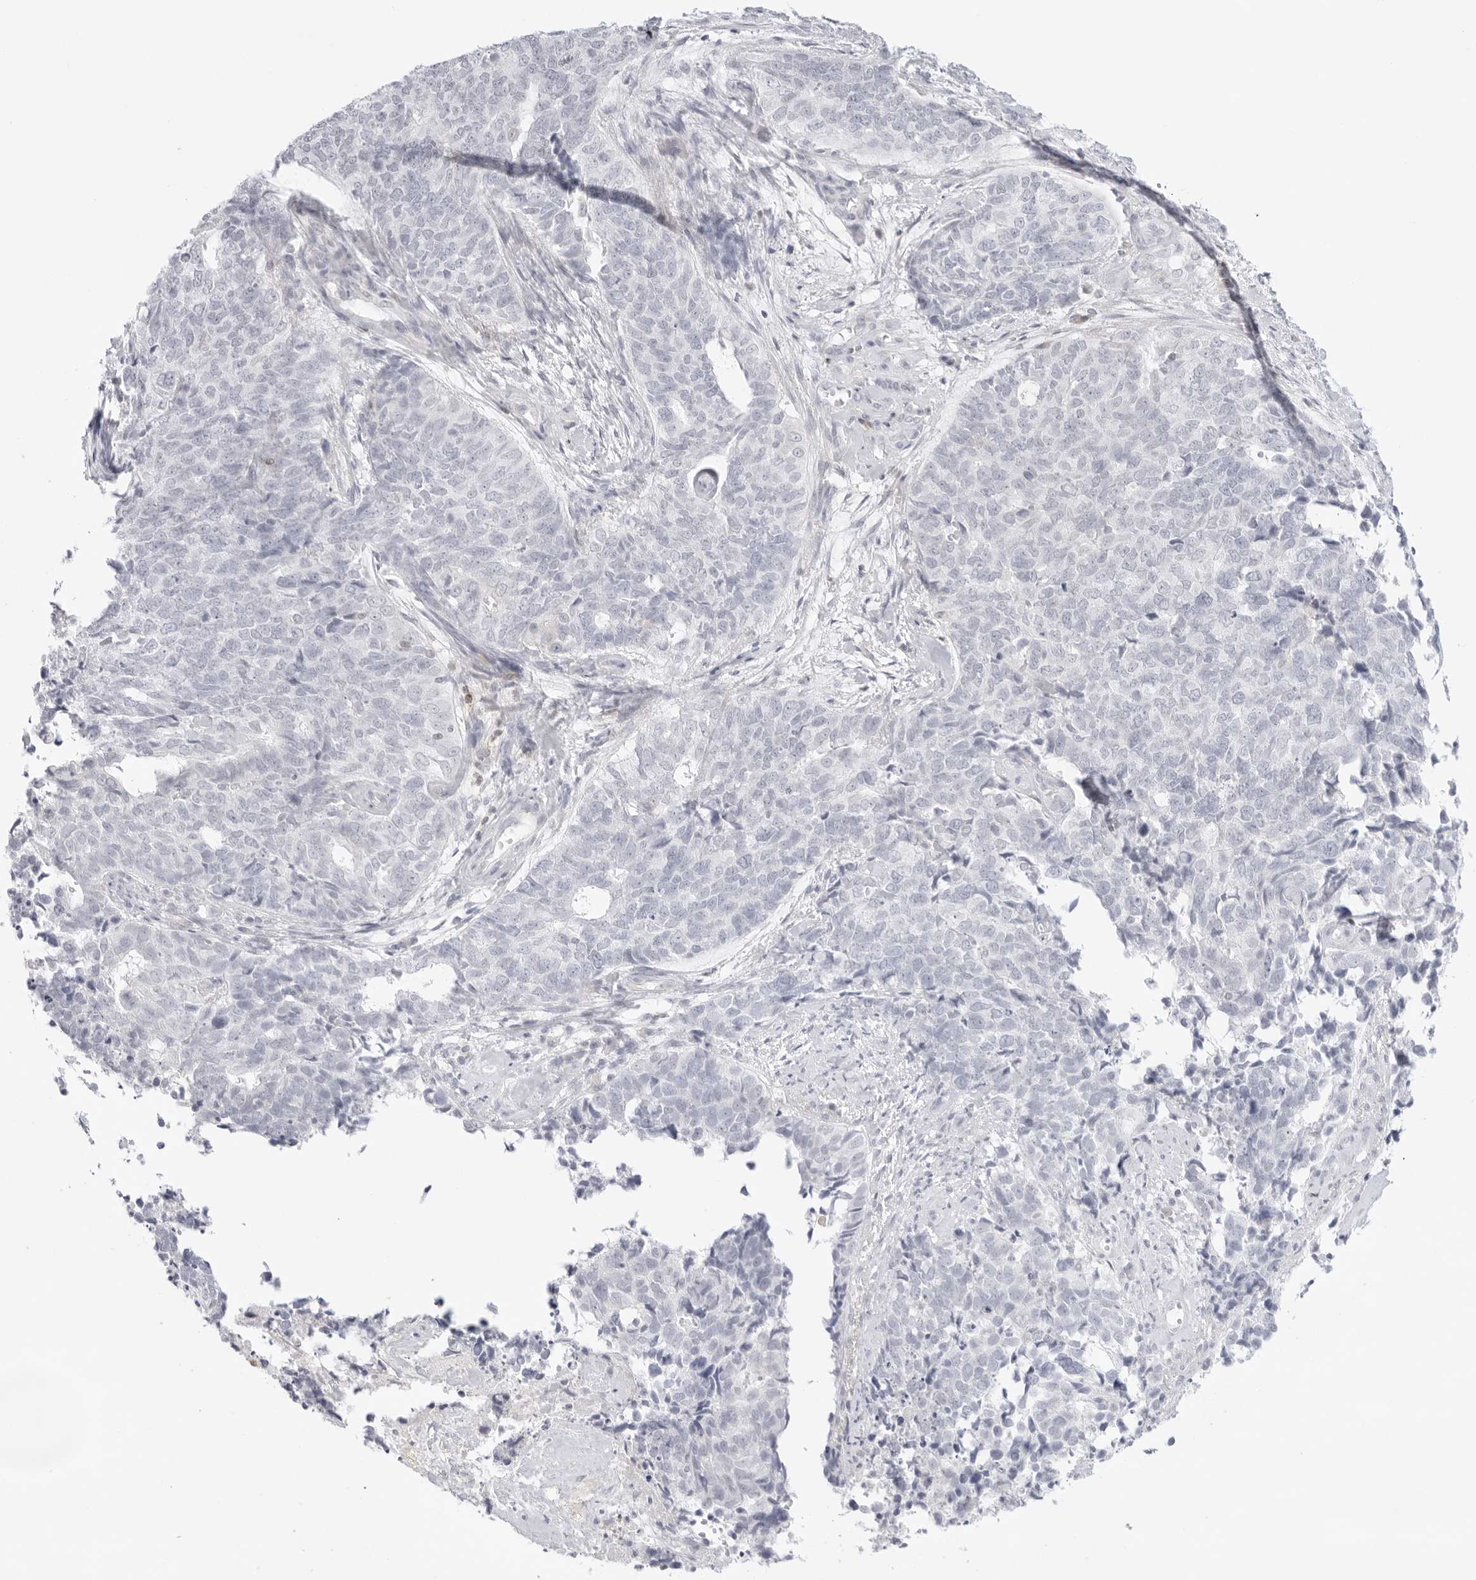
{"staining": {"intensity": "negative", "quantity": "none", "location": "none"}, "tissue": "cervical cancer", "cell_type": "Tumor cells", "image_type": "cancer", "snomed": [{"axis": "morphology", "description": "Squamous cell carcinoma, NOS"}, {"axis": "topography", "description": "Cervix"}], "caption": "Tumor cells are negative for protein expression in human cervical squamous cell carcinoma.", "gene": "TNFRSF14", "patient": {"sex": "female", "age": 63}}